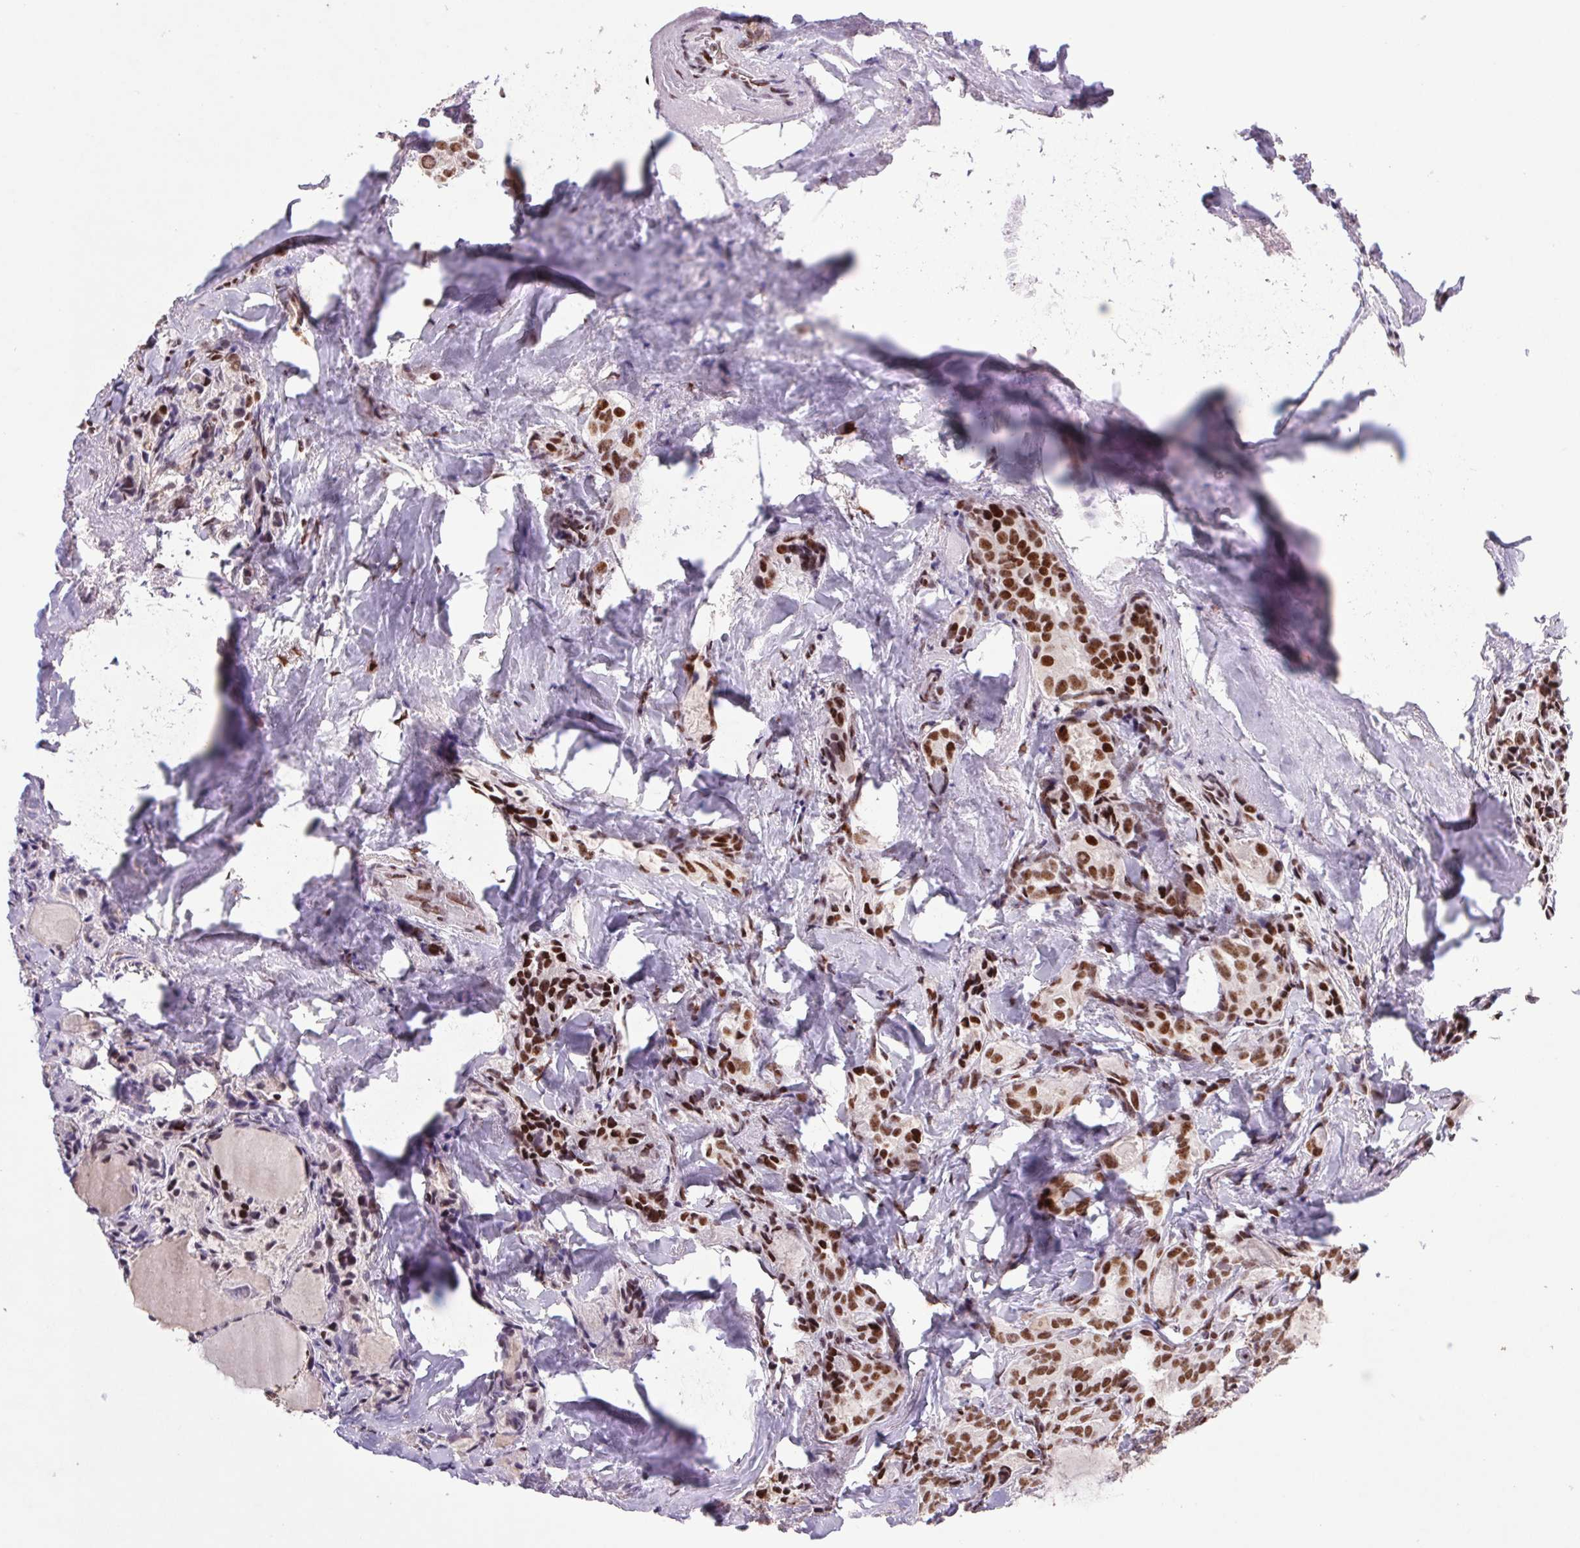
{"staining": {"intensity": "strong", "quantity": ">75%", "location": "nuclear"}, "tissue": "thyroid cancer", "cell_type": "Tumor cells", "image_type": "cancer", "snomed": [{"axis": "morphology", "description": "Papillary adenocarcinoma, NOS"}, {"axis": "topography", "description": "Thyroid gland"}], "caption": "This photomicrograph exhibits papillary adenocarcinoma (thyroid) stained with immunohistochemistry to label a protein in brown. The nuclear of tumor cells show strong positivity for the protein. Nuclei are counter-stained blue.", "gene": "LDLRAD4", "patient": {"sex": "female", "age": 75}}